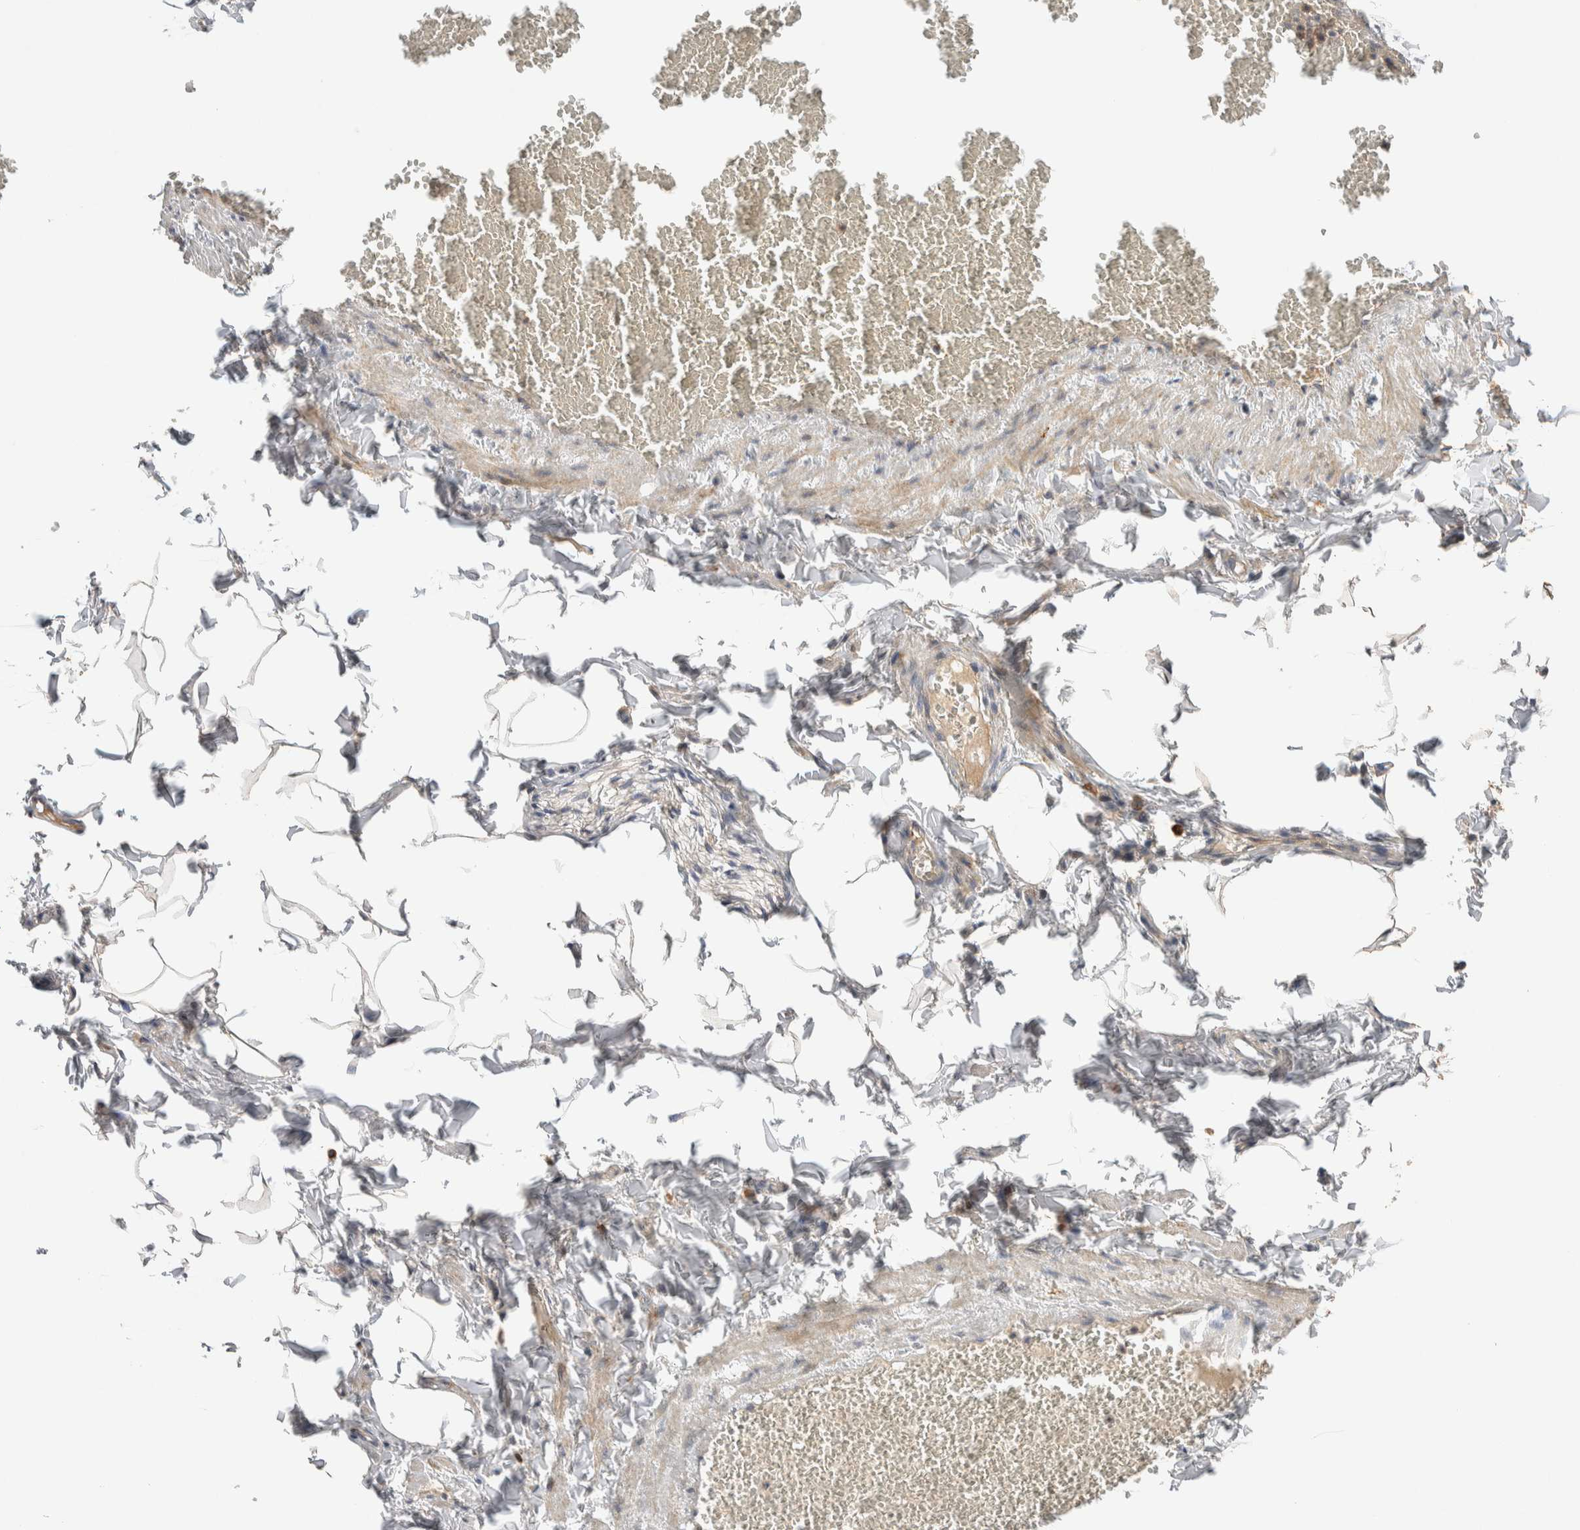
{"staining": {"intensity": "moderate", "quantity": "25%-75%", "location": "cytoplasmic/membranous"}, "tissue": "adipose tissue", "cell_type": "Adipocytes", "image_type": "normal", "snomed": [{"axis": "morphology", "description": "Normal tissue, NOS"}, {"axis": "topography", "description": "Vascular tissue"}], "caption": "Adipose tissue stained for a protein (brown) reveals moderate cytoplasmic/membranous positive positivity in approximately 25%-75% of adipocytes.", "gene": "CASK", "patient": {"sex": "male", "age": 41}}